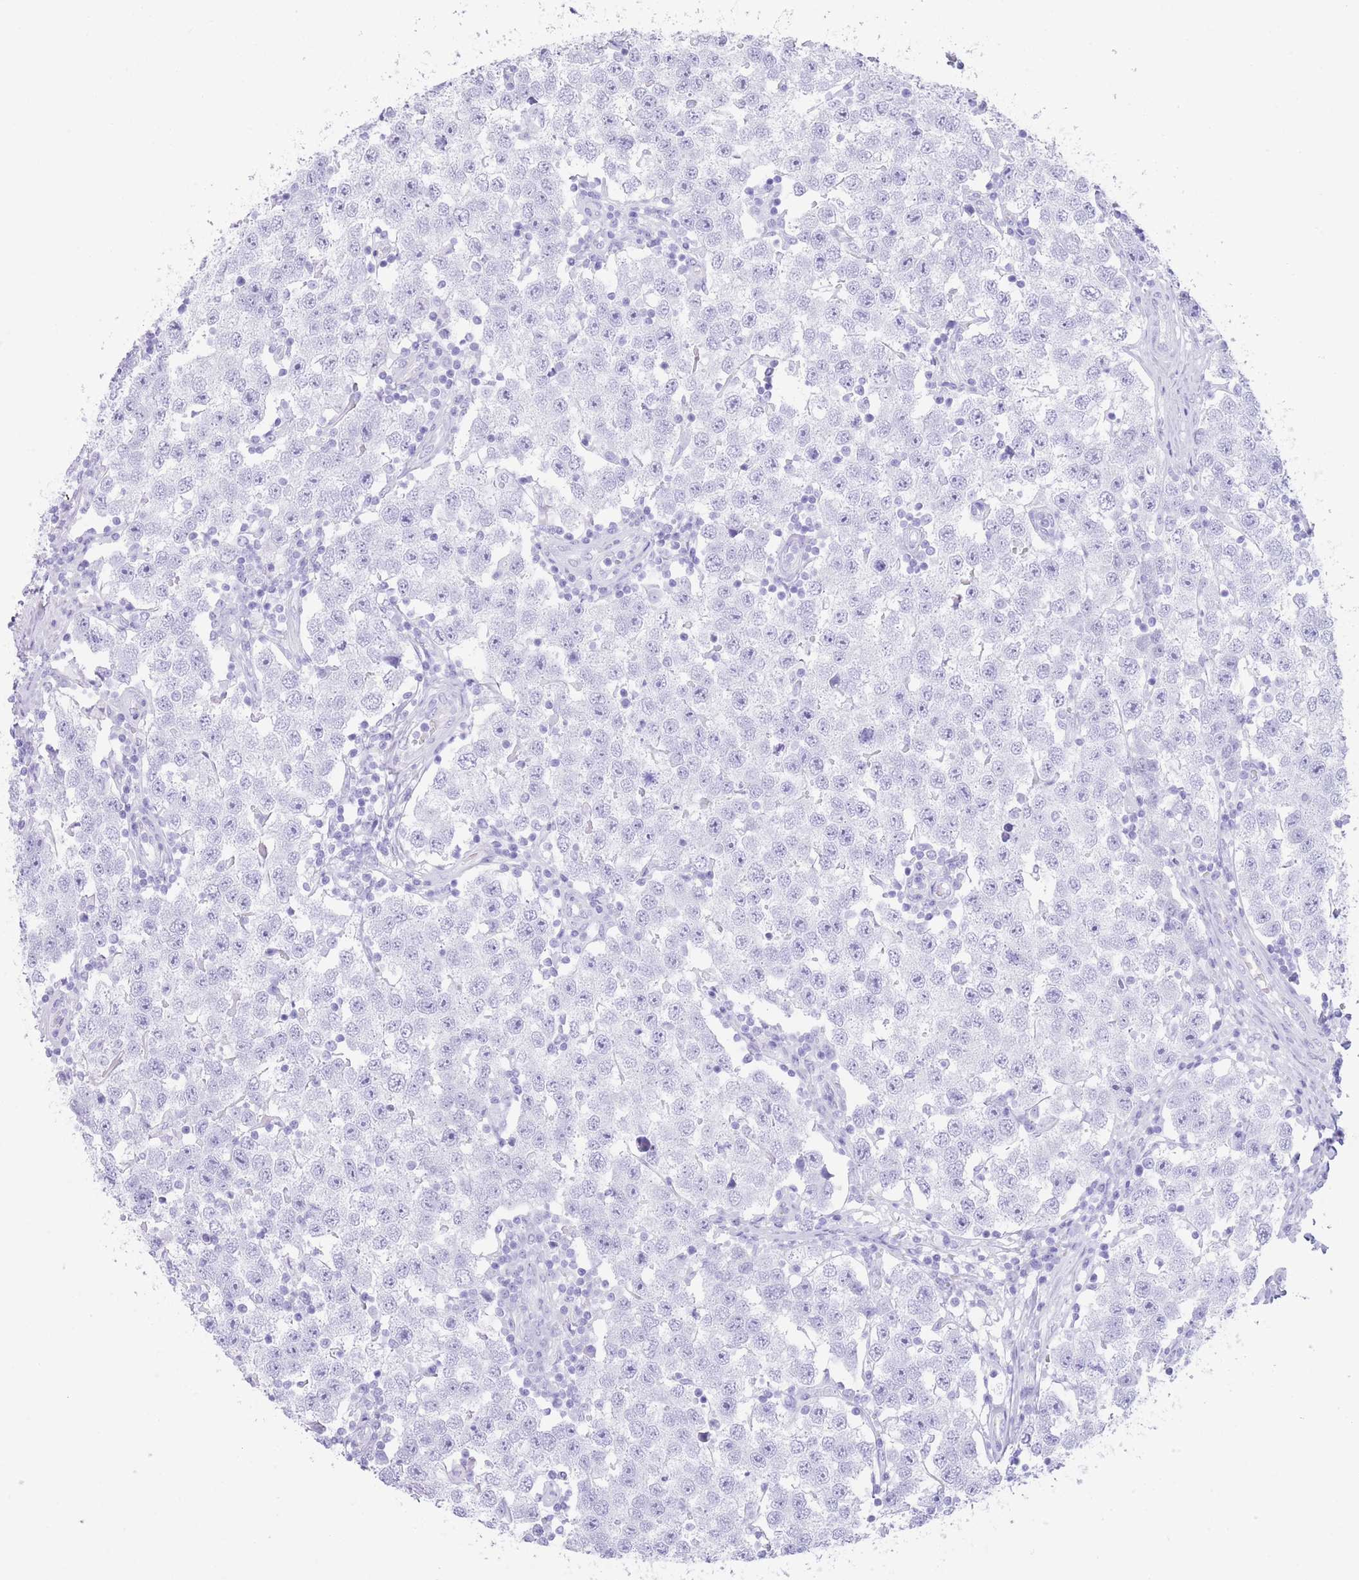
{"staining": {"intensity": "negative", "quantity": "none", "location": "none"}, "tissue": "testis cancer", "cell_type": "Tumor cells", "image_type": "cancer", "snomed": [{"axis": "morphology", "description": "Seminoma, NOS"}, {"axis": "topography", "description": "Testis"}], "caption": "Histopathology image shows no significant protein staining in tumor cells of testis cancer.", "gene": "ELOA2", "patient": {"sex": "male", "age": 34}}